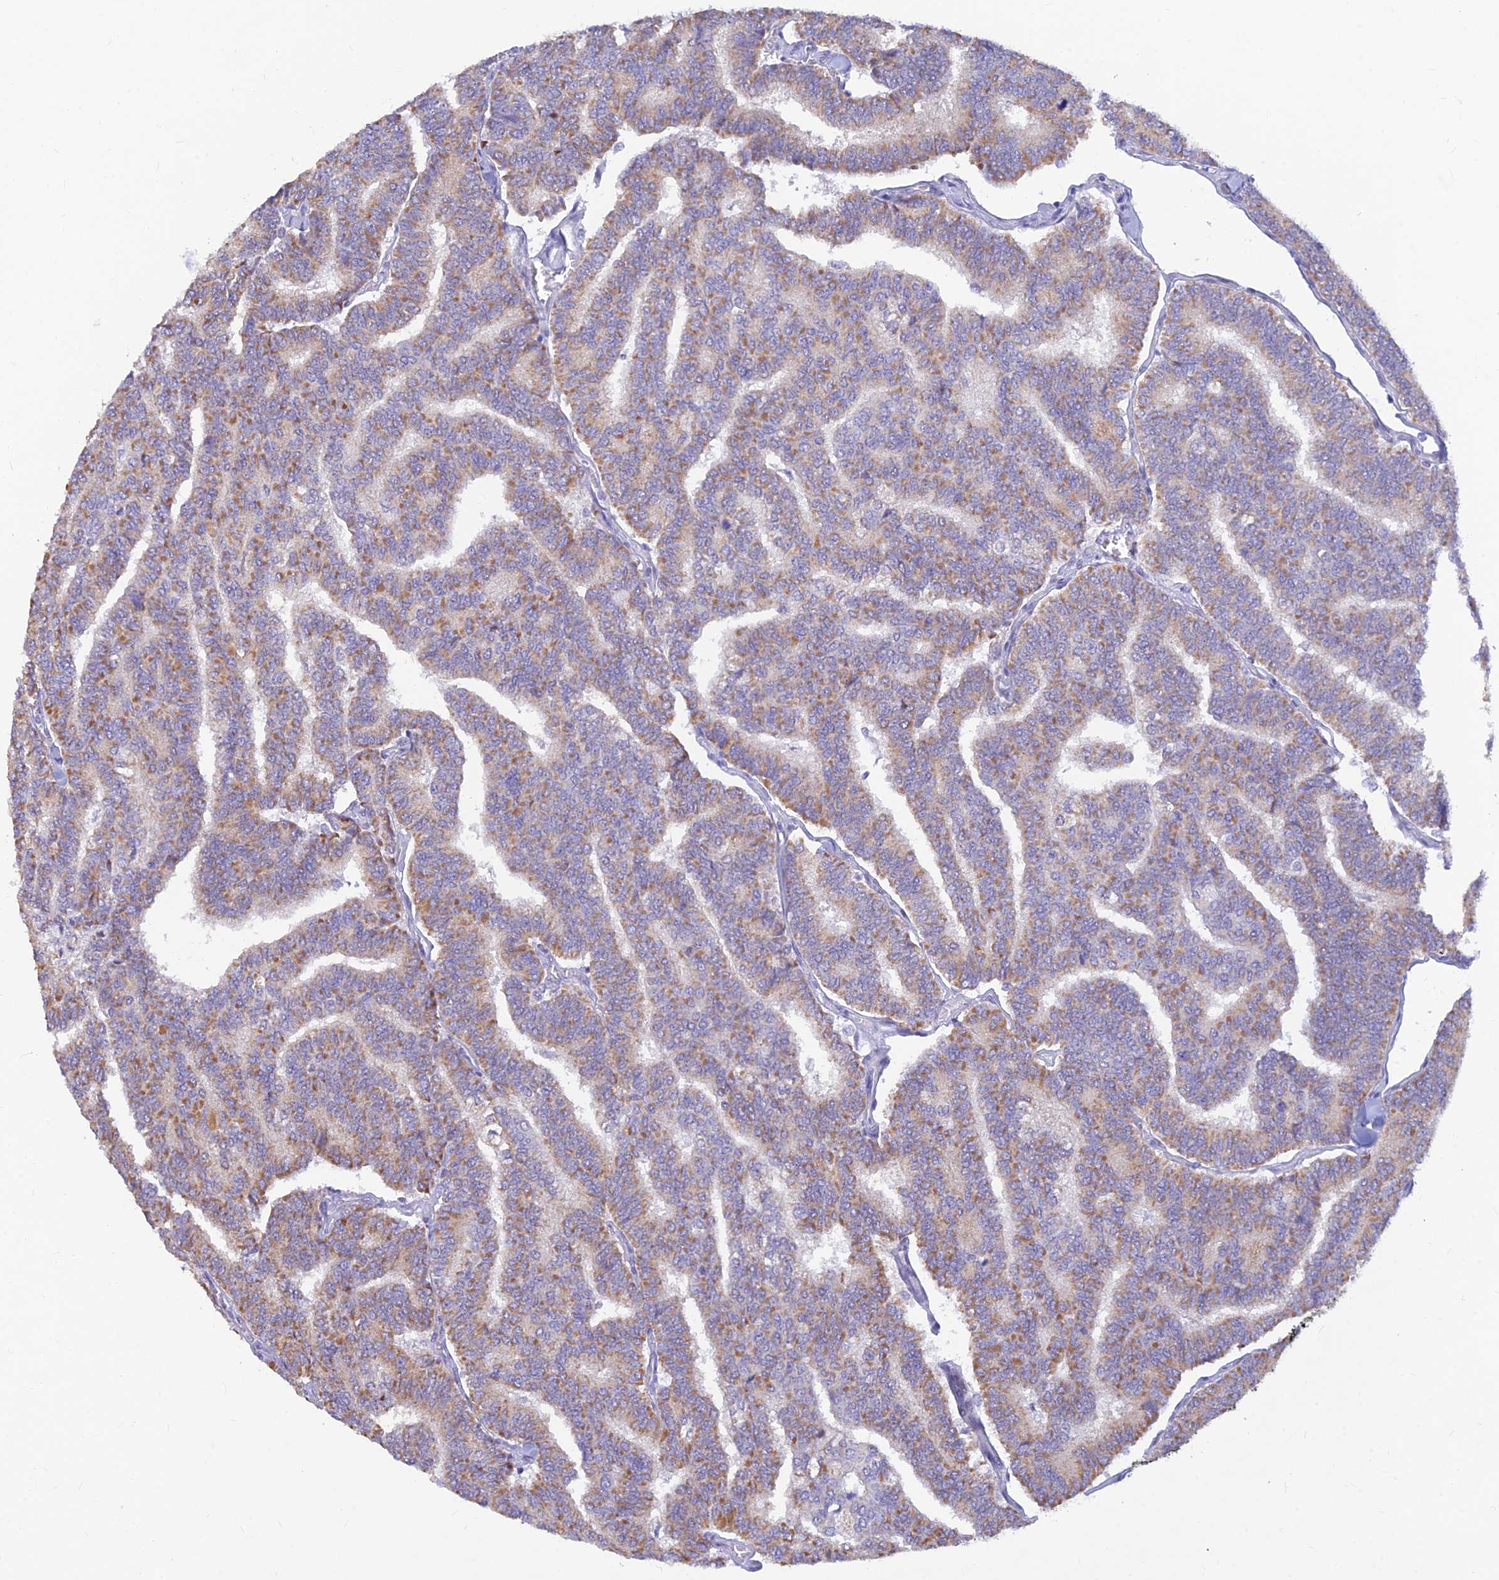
{"staining": {"intensity": "weak", "quantity": ">75%", "location": "cytoplasmic/membranous"}, "tissue": "thyroid cancer", "cell_type": "Tumor cells", "image_type": "cancer", "snomed": [{"axis": "morphology", "description": "Papillary adenocarcinoma, NOS"}, {"axis": "topography", "description": "Thyroid gland"}], "caption": "Immunohistochemistry photomicrograph of thyroid papillary adenocarcinoma stained for a protein (brown), which exhibits low levels of weak cytoplasmic/membranous positivity in approximately >75% of tumor cells.", "gene": "INKA1", "patient": {"sex": "female", "age": 35}}